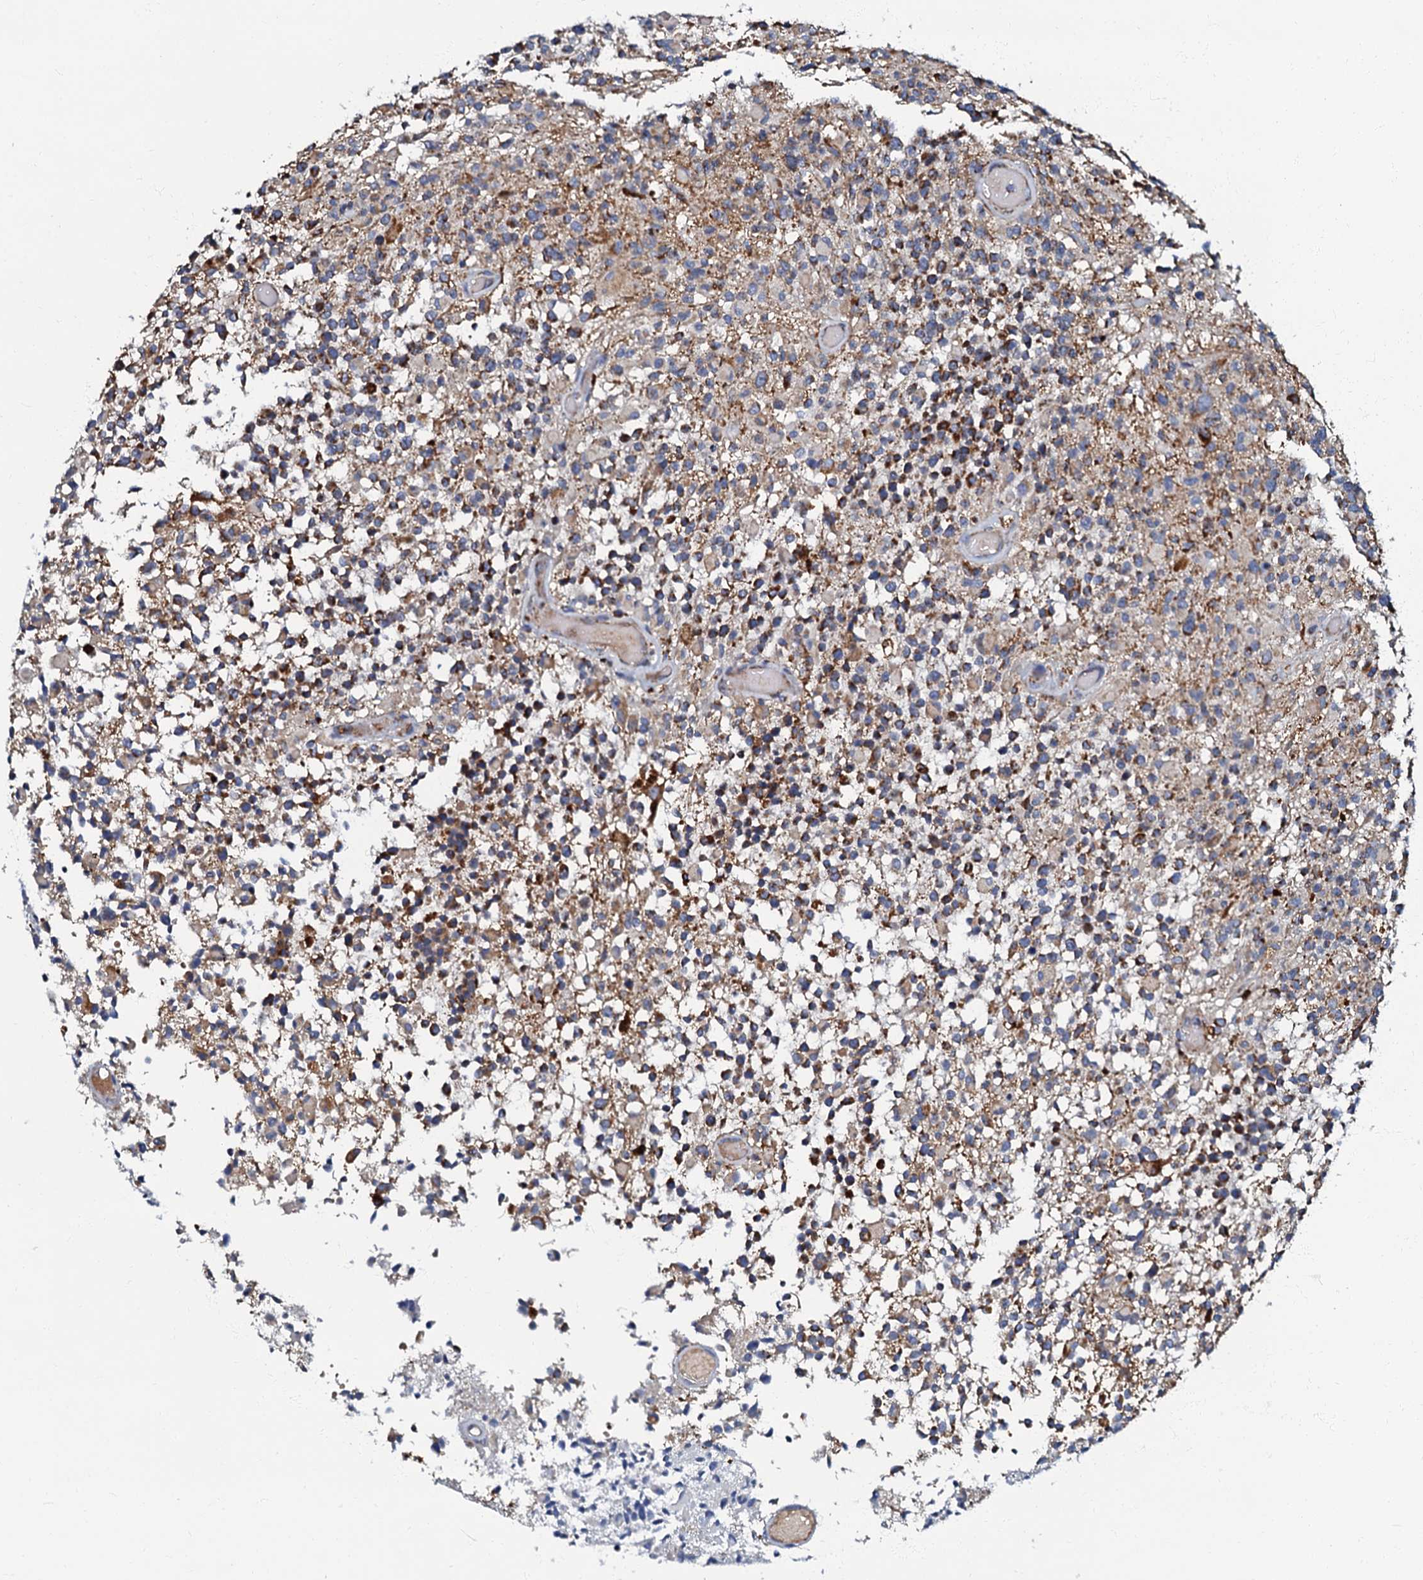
{"staining": {"intensity": "moderate", "quantity": "<25%", "location": "cytoplasmic/membranous"}, "tissue": "glioma", "cell_type": "Tumor cells", "image_type": "cancer", "snomed": [{"axis": "morphology", "description": "Glioma, malignant, High grade"}, {"axis": "morphology", "description": "Glioblastoma, NOS"}, {"axis": "topography", "description": "Brain"}], "caption": "Glioma tissue exhibits moderate cytoplasmic/membranous staining in approximately <25% of tumor cells, visualized by immunohistochemistry.", "gene": "NDUFA12", "patient": {"sex": "male", "age": 60}}